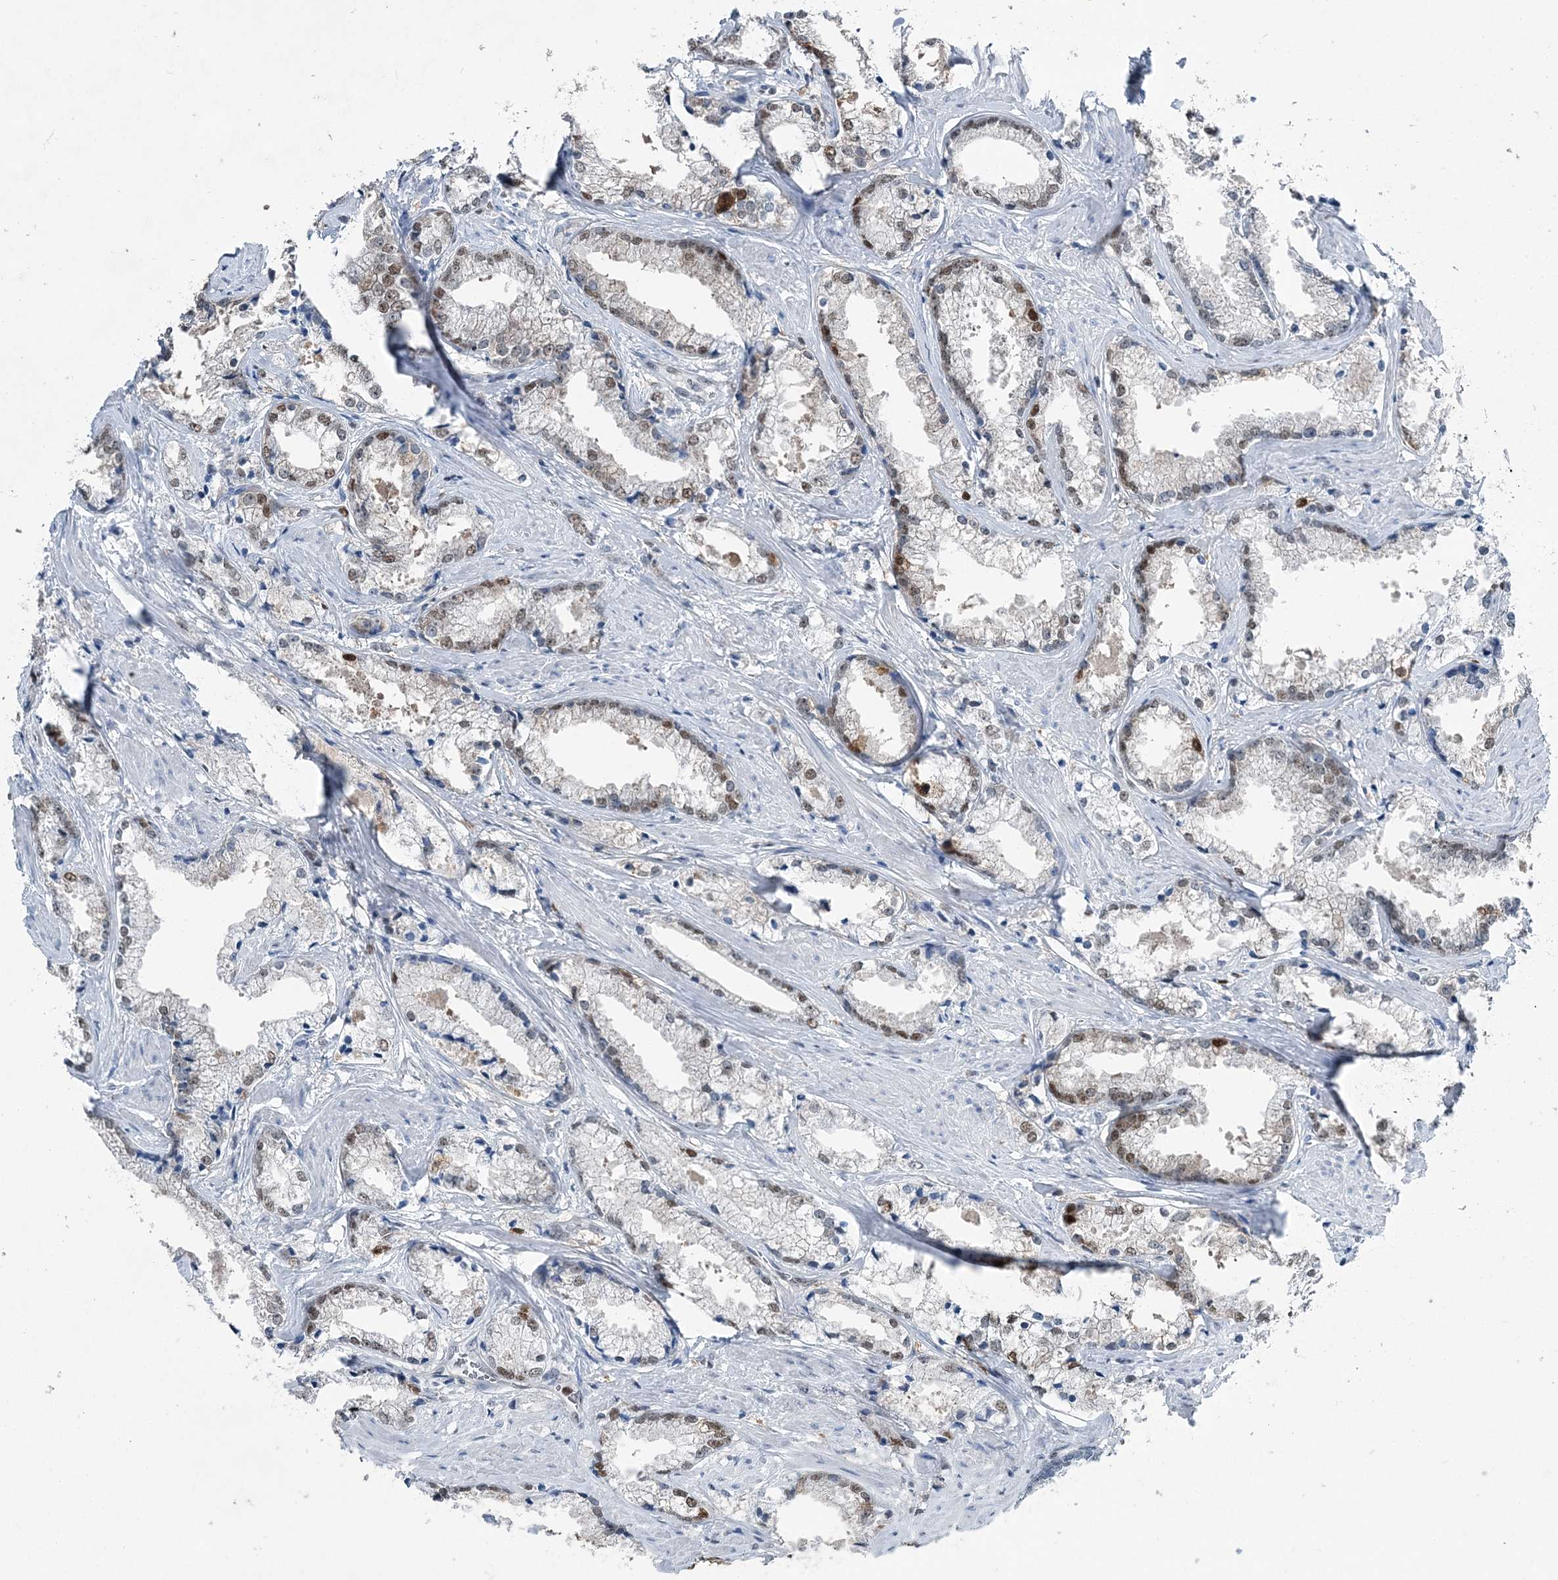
{"staining": {"intensity": "moderate", "quantity": "<25%", "location": "nuclear"}, "tissue": "prostate cancer", "cell_type": "Tumor cells", "image_type": "cancer", "snomed": [{"axis": "morphology", "description": "Adenocarcinoma, High grade"}, {"axis": "topography", "description": "Prostate"}], "caption": "Protein staining of adenocarcinoma (high-grade) (prostate) tissue reveals moderate nuclear expression in approximately <25% of tumor cells.", "gene": "HAT1", "patient": {"sex": "male", "age": 66}}